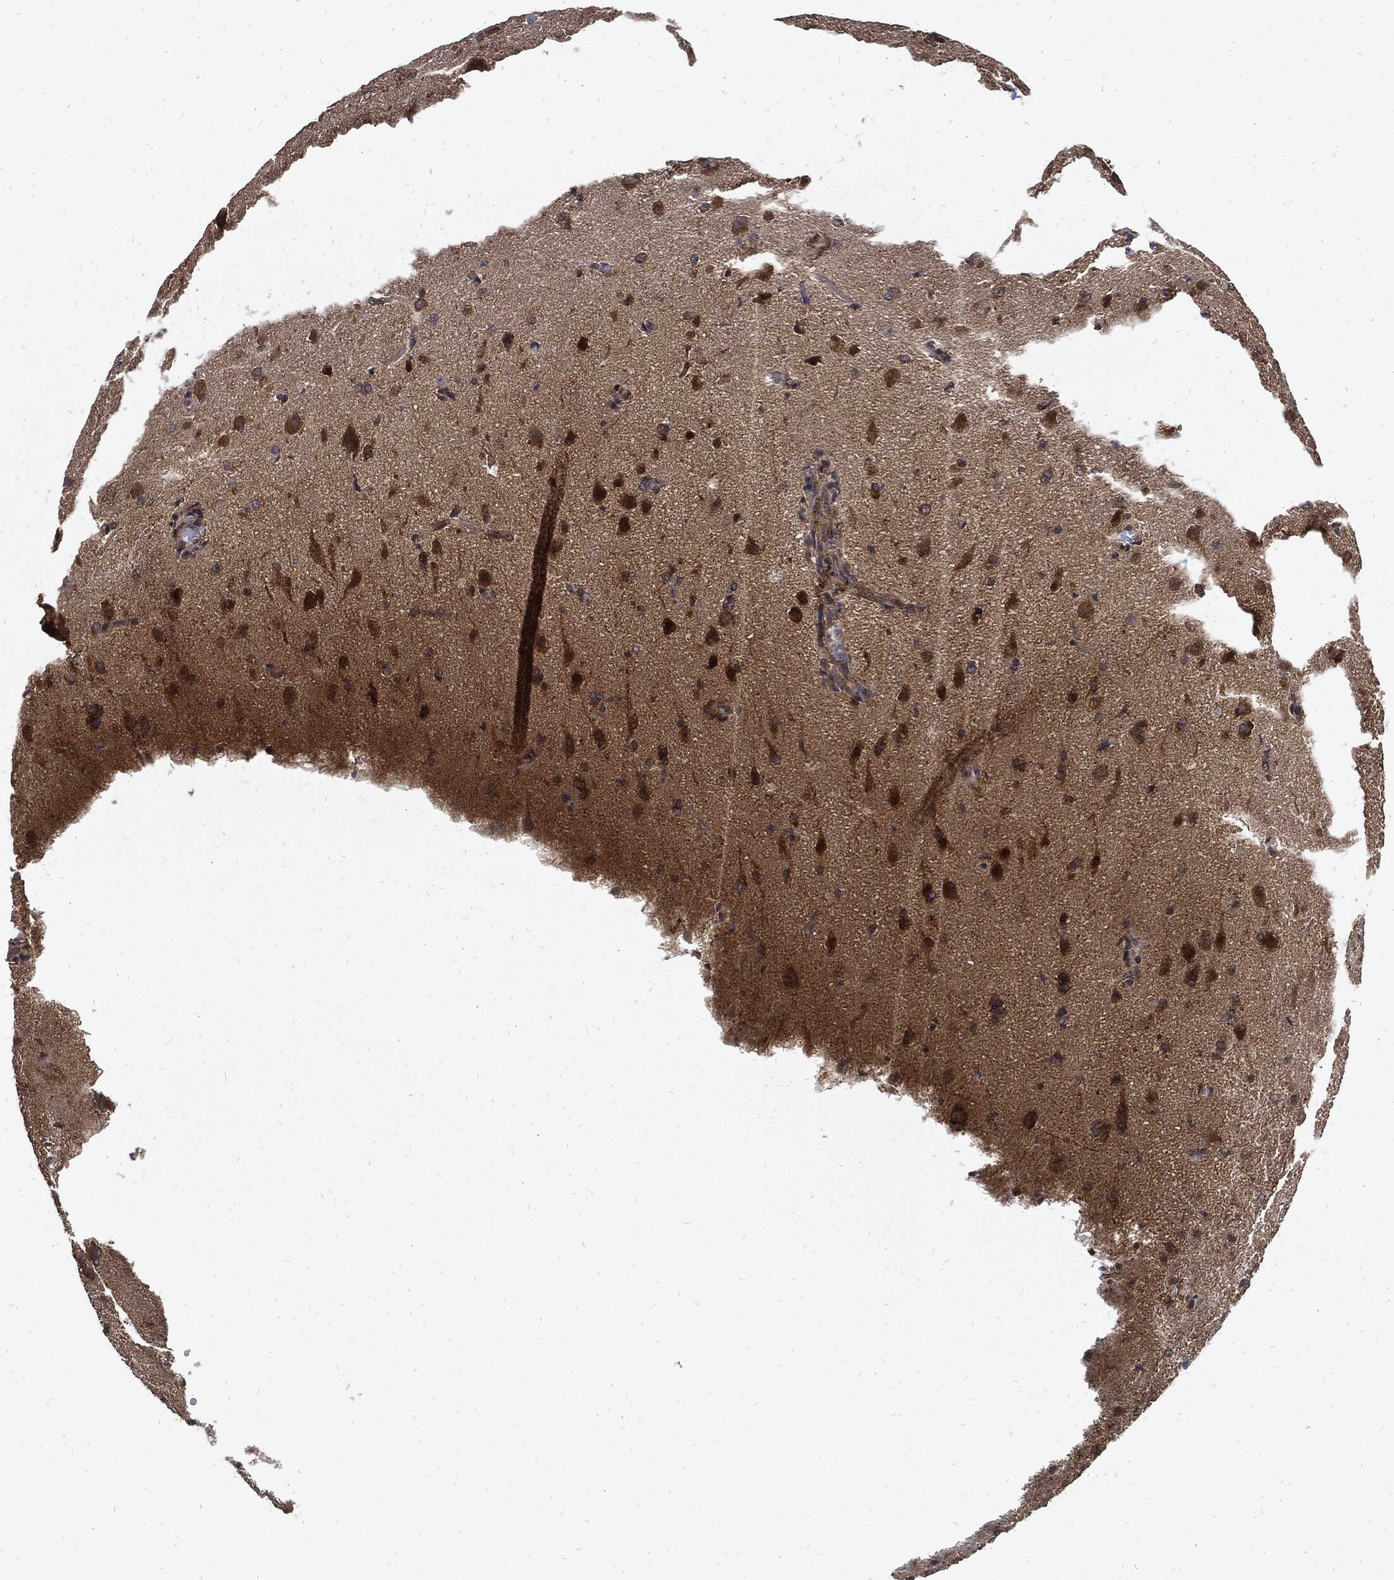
{"staining": {"intensity": "strong", "quantity": "<25%", "location": "cytoplasmic/membranous"}, "tissue": "glioma", "cell_type": "Tumor cells", "image_type": "cancer", "snomed": [{"axis": "morphology", "description": "Glioma, malignant, High grade"}, {"axis": "topography", "description": "Brain"}], "caption": "There is medium levels of strong cytoplasmic/membranous expression in tumor cells of glioma, as demonstrated by immunohistochemical staining (brown color).", "gene": "DCTN1", "patient": {"sex": "male", "age": 68}}